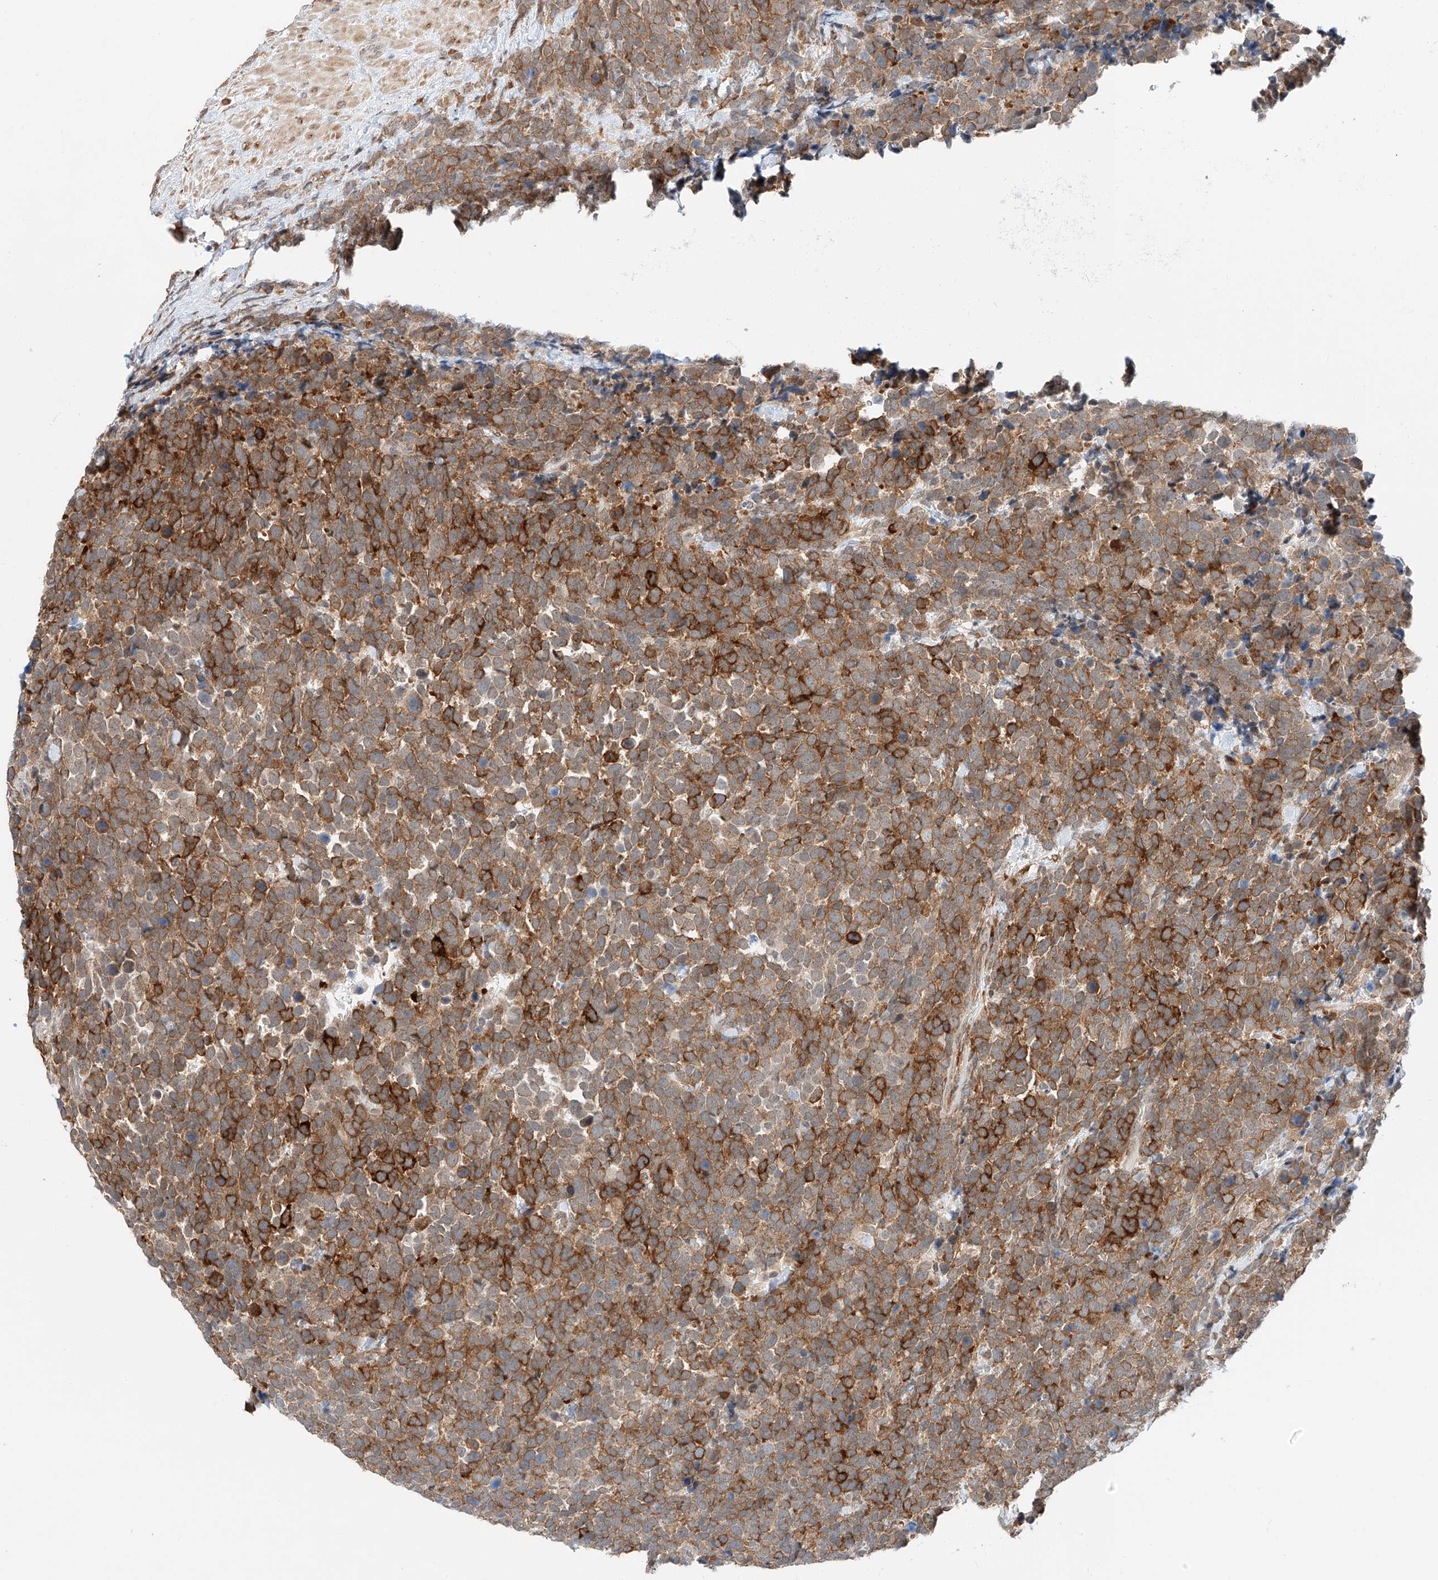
{"staining": {"intensity": "strong", "quantity": ">75%", "location": "cytoplasmic/membranous"}, "tissue": "urothelial cancer", "cell_type": "Tumor cells", "image_type": "cancer", "snomed": [{"axis": "morphology", "description": "Urothelial carcinoma, High grade"}, {"axis": "topography", "description": "Urinary bladder"}], "caption": "Human high-grade urothelial carcinoma stained for a protein (brown) reveals strong cytoplasmic/membranous positive positivity in approximately >75% of tumor cells.", "gene": "CARMIL1", "patient": {"sex": "female", "age": 82}}